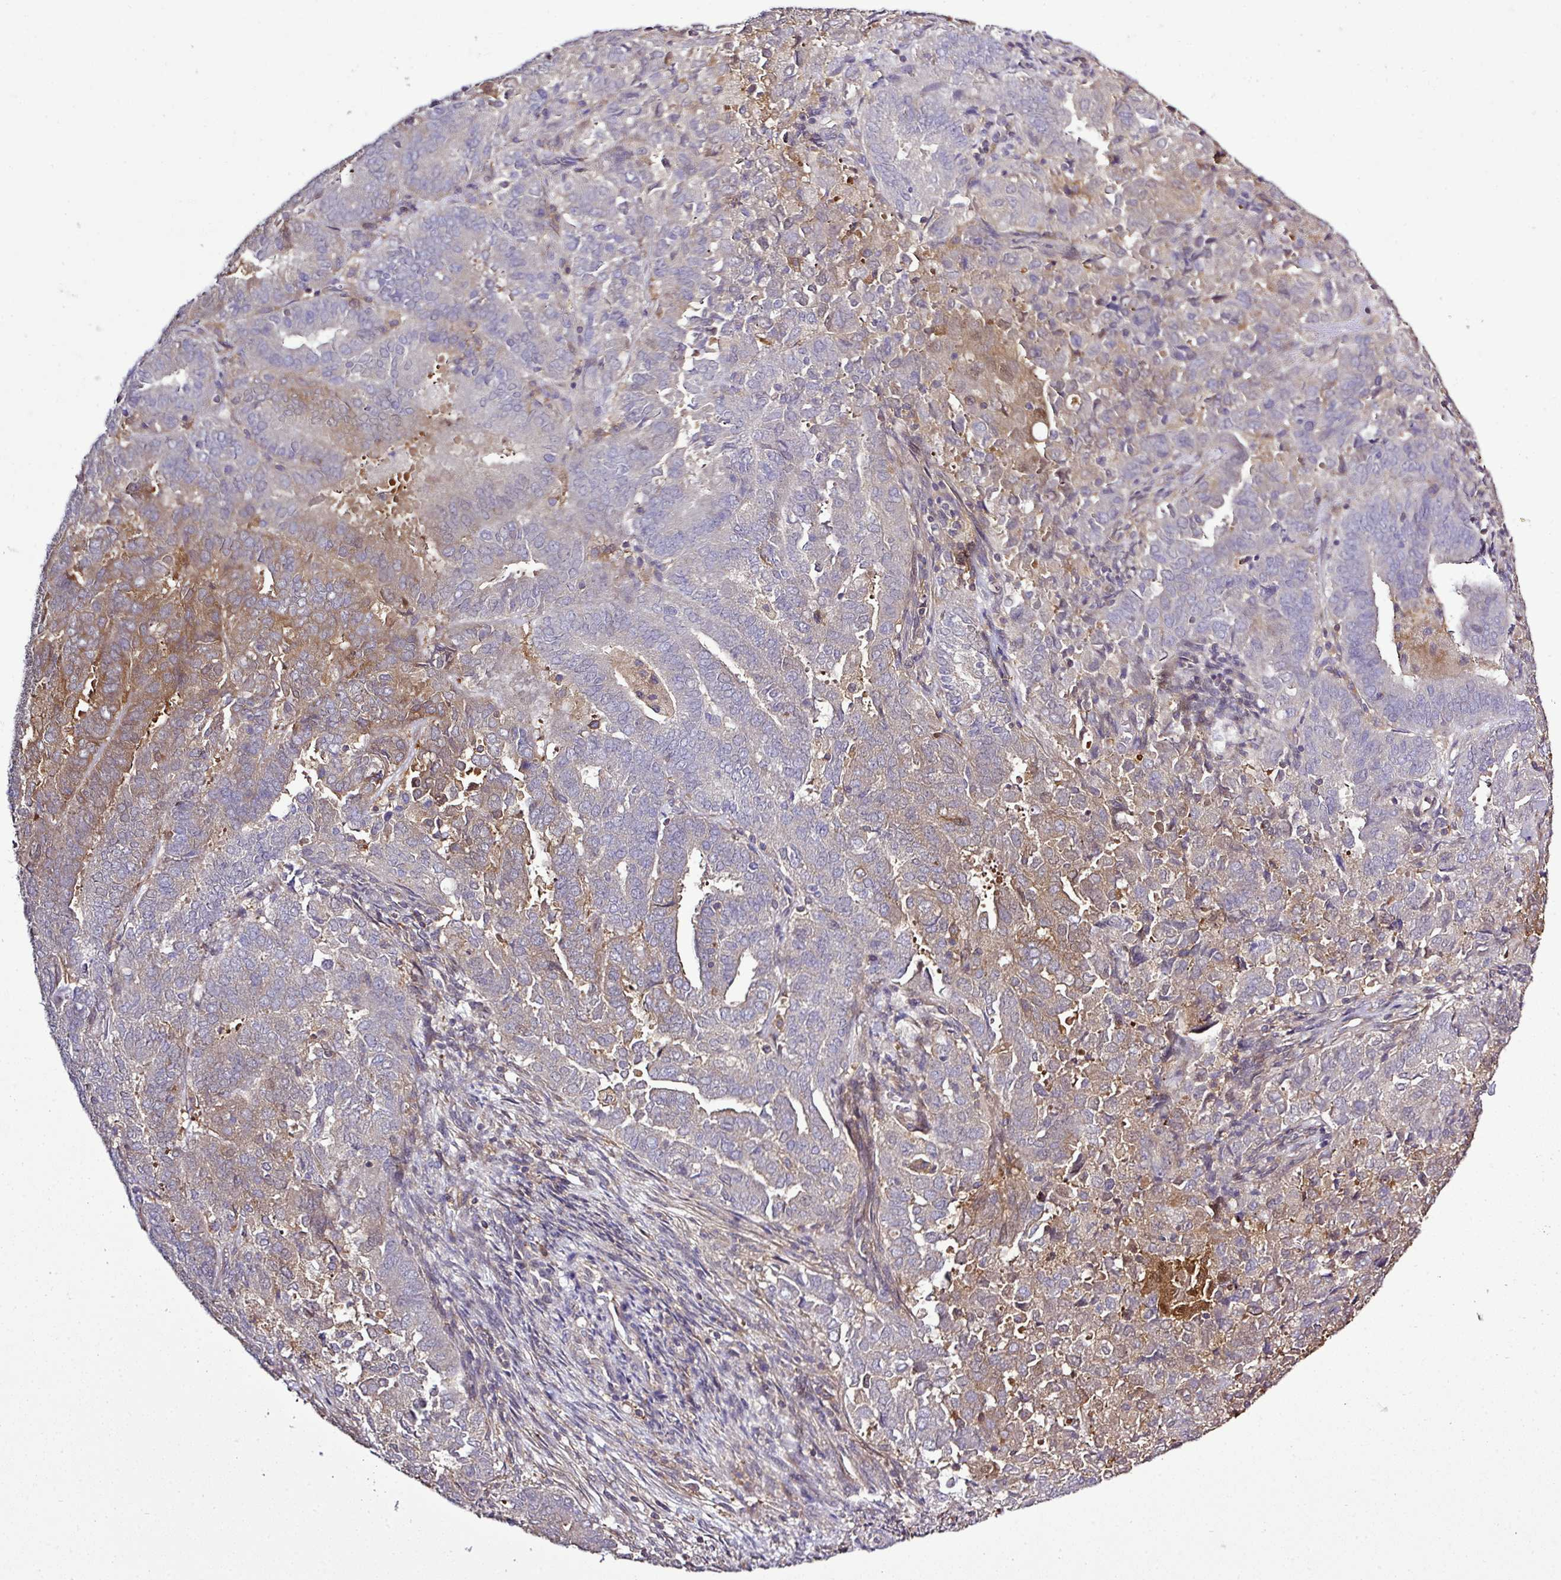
{"staining": {"intensity": "moderate", "quantity": "<25%", "location": "cytoplasmic/membranous"}, "tissue": "endometrial cancer", "cell_type": "Tumor cells", "image_type": "cancer", "snomed": [{"axis": "morphology", "description": "Adenocarcinoma, NOS"}, {"axis": "topography", "description": "Endometrium"}], "caption": "Protein analysis of endometrial adenocarcinoma tissue demonstrates moderate cytoplasmic/membranous expression in approximately <25% of tumor cells.", "gene": "TMEM107", "patient": {"sex": "female", "age": 72}}